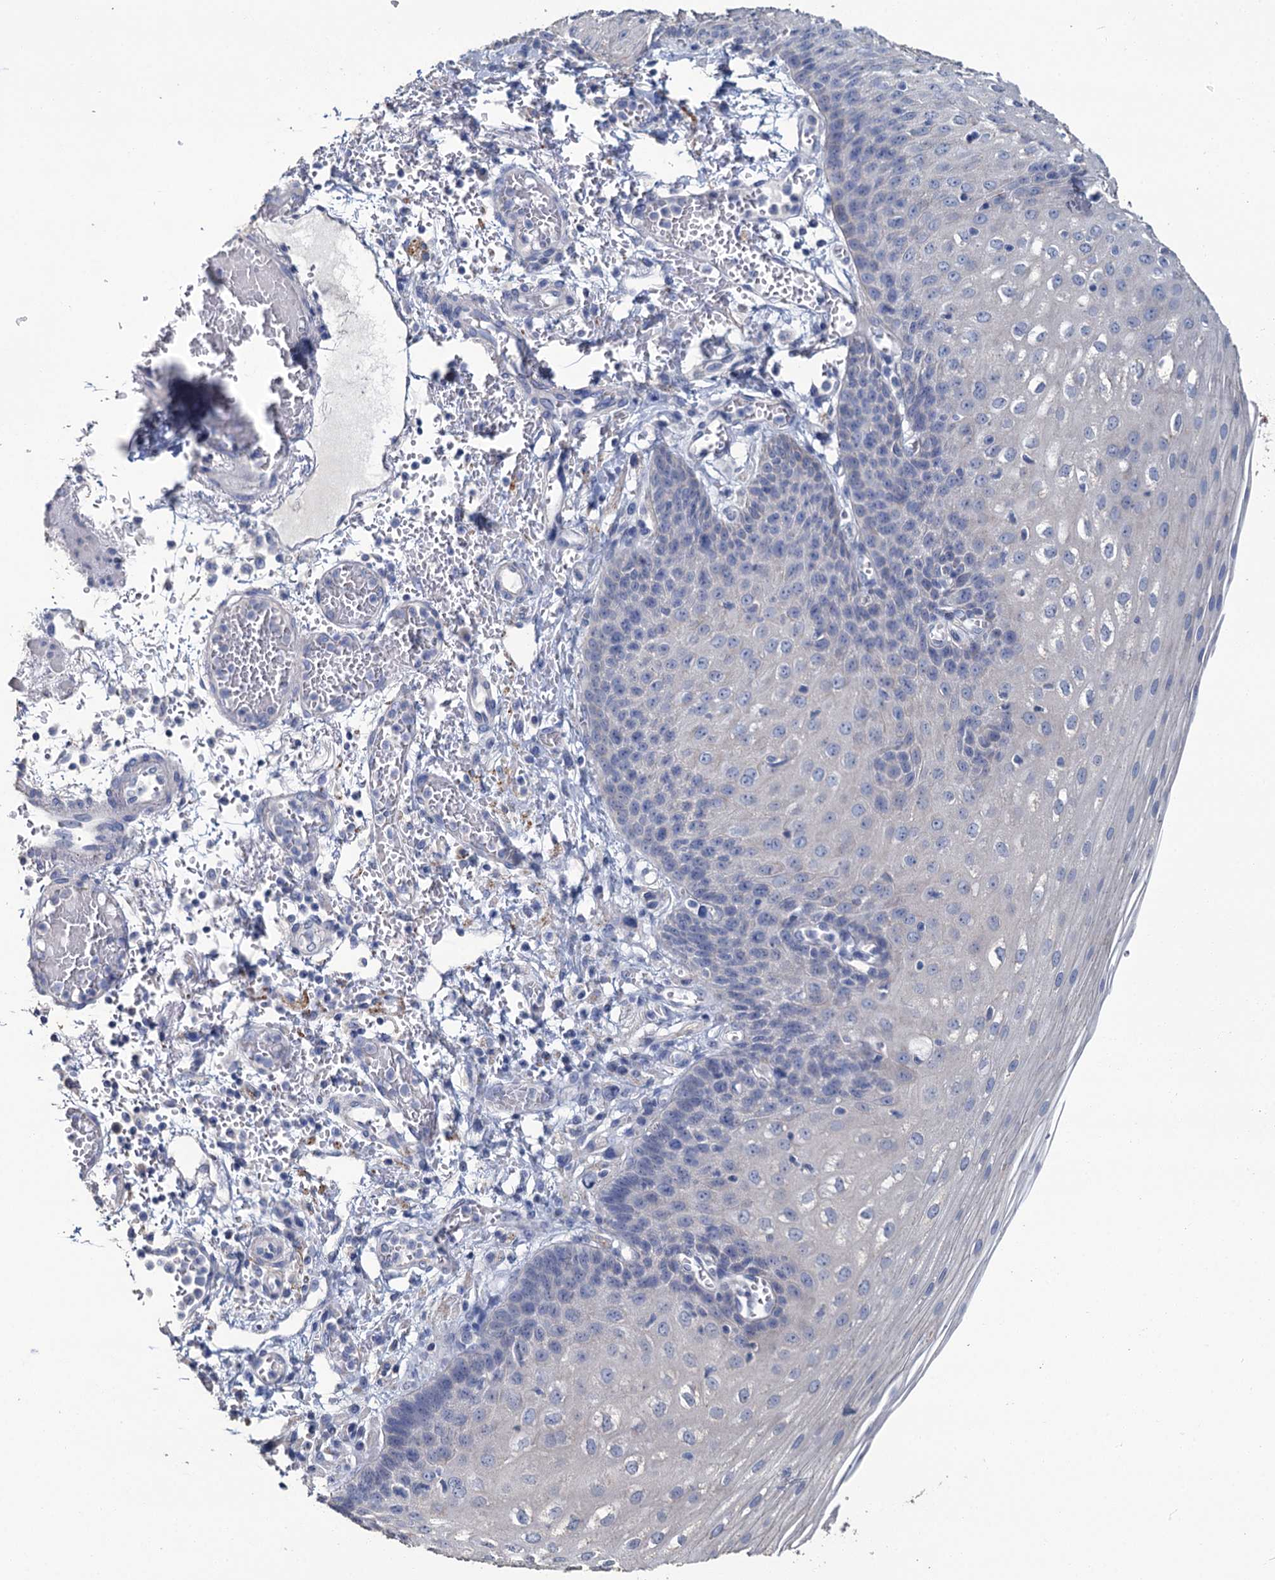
{"staining": {"intensity": "negative", "quantity": "none", "location": "none"}, "tissue": "esophagus", "cell_type": "Squamous epithelial cells", "image_type": "normal", "snomed": [{"axis": "morphology", "description": "Normal tissue, NOS"}, {"axis": "topography", "description": "Esophagus"}], "caption": "Immunohistochemistry histopathology image of unremarkable esophagus stained for a protein (brown), which exhibits no expression in squamous epithelial cells.", "gene": "SNCB", "patient": {"sex": "male", "age": 81}}